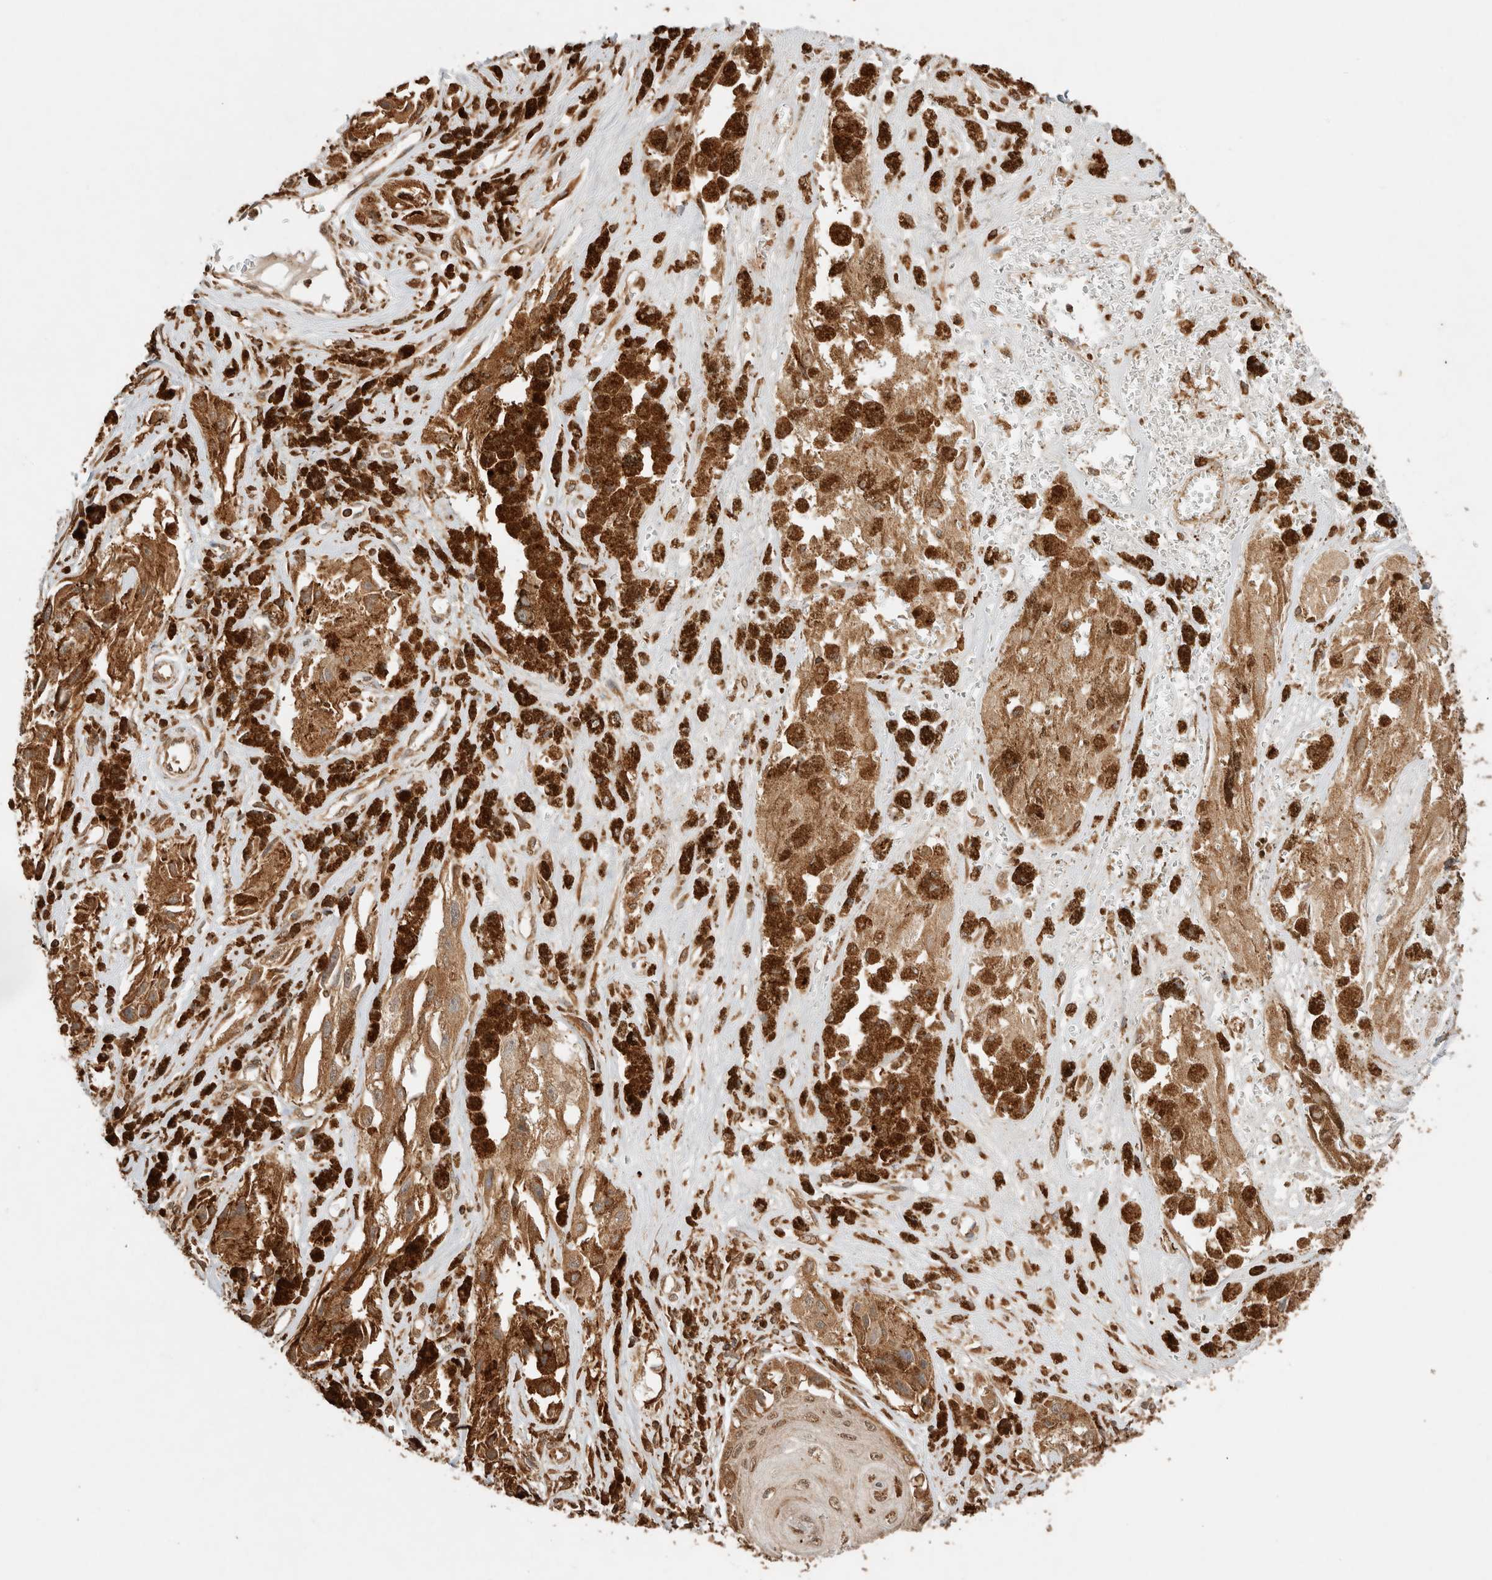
{"staining": {"intensity": "moderate", "quantity": ">75%", "location": "cytoplasmic/membranous"}, "tissue": "melanoma", "cell_type": "Tumor cells", "image_type": "cancer", "snomed": [{"axis": "morphology", "description": "Malignant melanoma, NOS"}, {"axis": "topography", "description": "Skin"}], "caption": "Tumor cells exhibit moderate cytoplasmic/membranous positivity in approximately >75% of cells in malignant melanoma.", "gene": "ERAP1", "patient": {"sex": "male", "age": 88}}